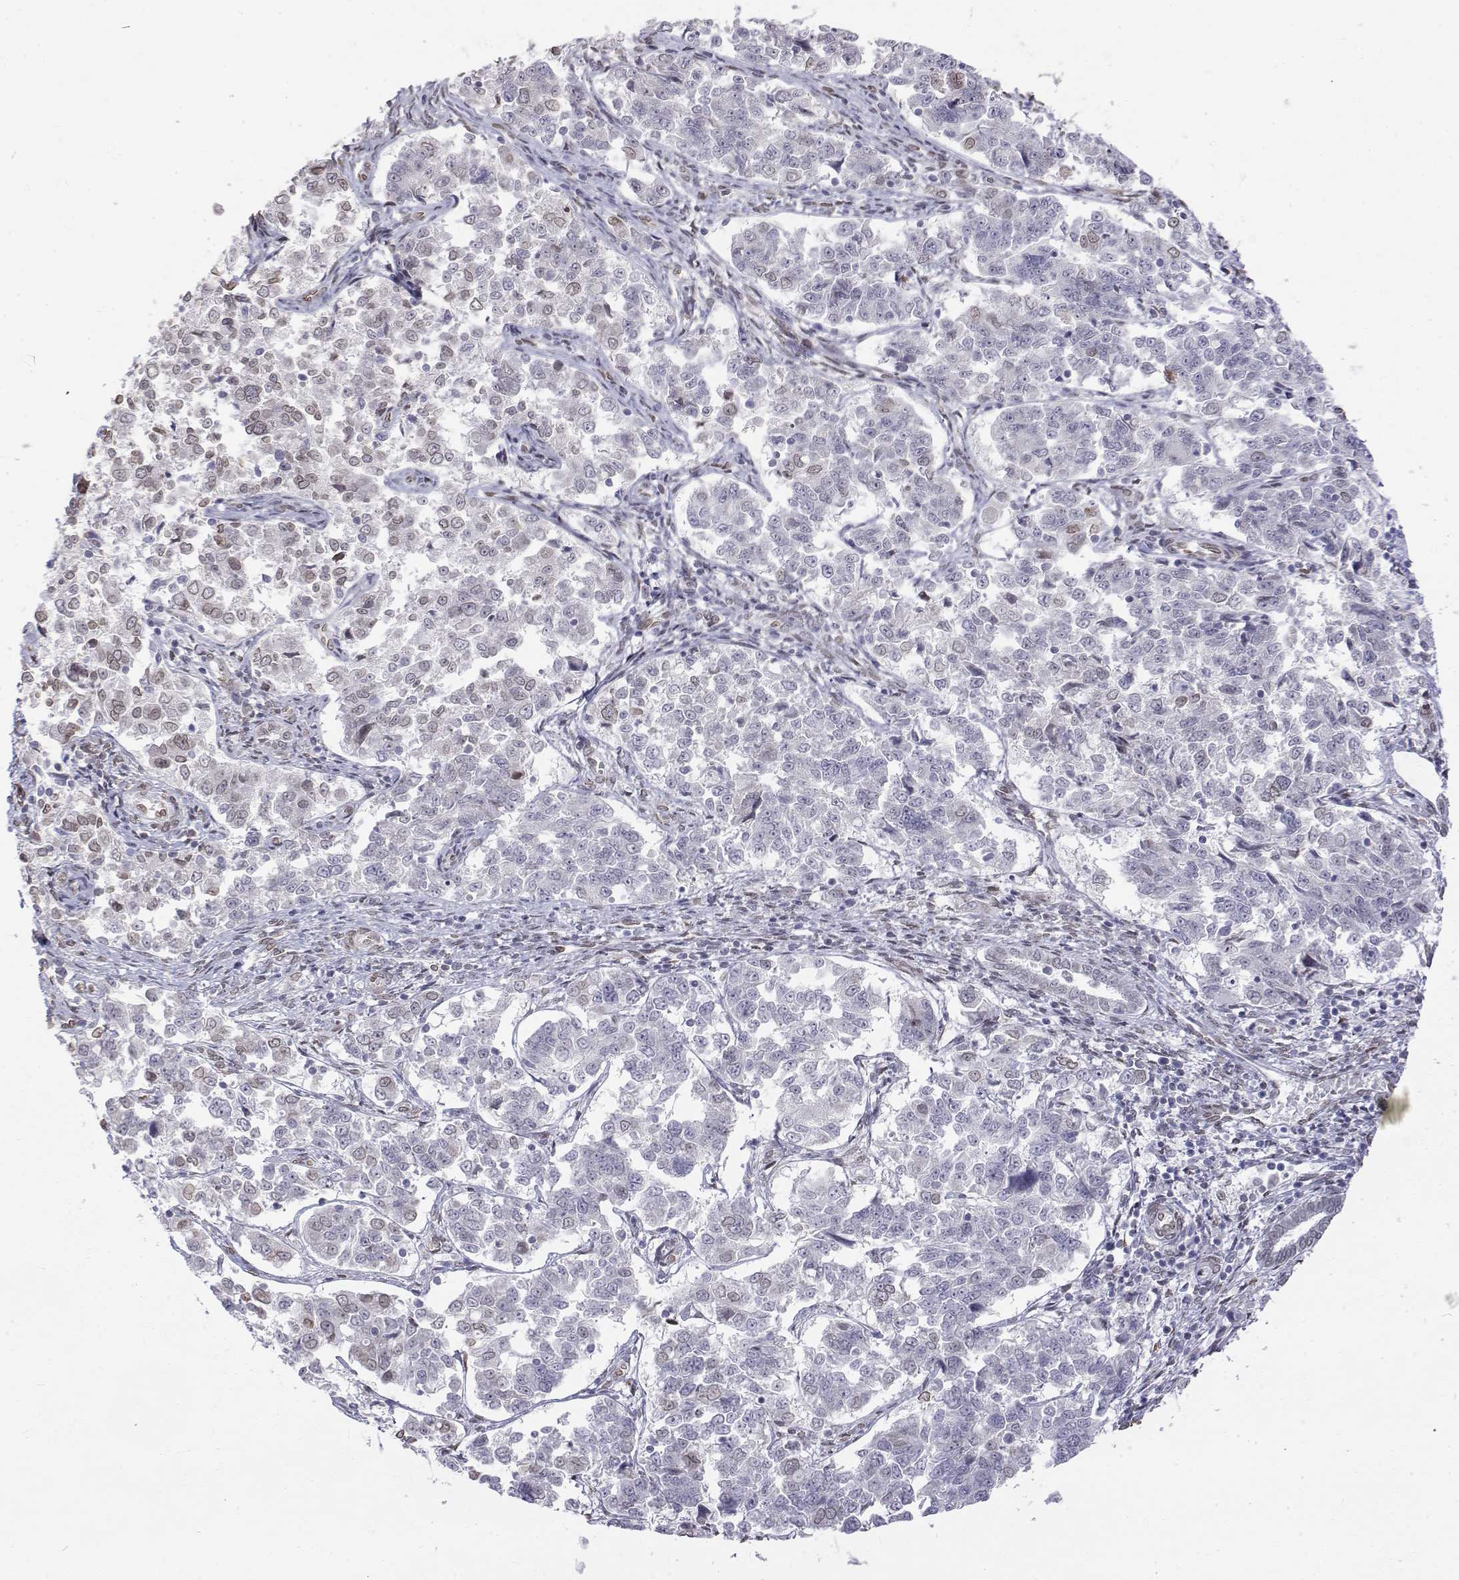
{"staining": {"intensity": "weak", "quantity": "<25%", "location": "nuclear"}, "tissue": "endometrial cancer", "cell_type": "Tumor cells", "image_type": "cancer", "snomed": [{"axis": "morphology", "description": "Adenocarcinoma, NOS"}, {"axis": "topography", "description": "Endometrium"}], "caption": "Immunohistochemistry (IHC) micrograph of neoplastic tissue: human endometrial adenocarcinoma stained with DAB displays no significant protein expression in tumor cells.", "gene": "ZNF532", "patient": {"sex": "female", "age": 43}}